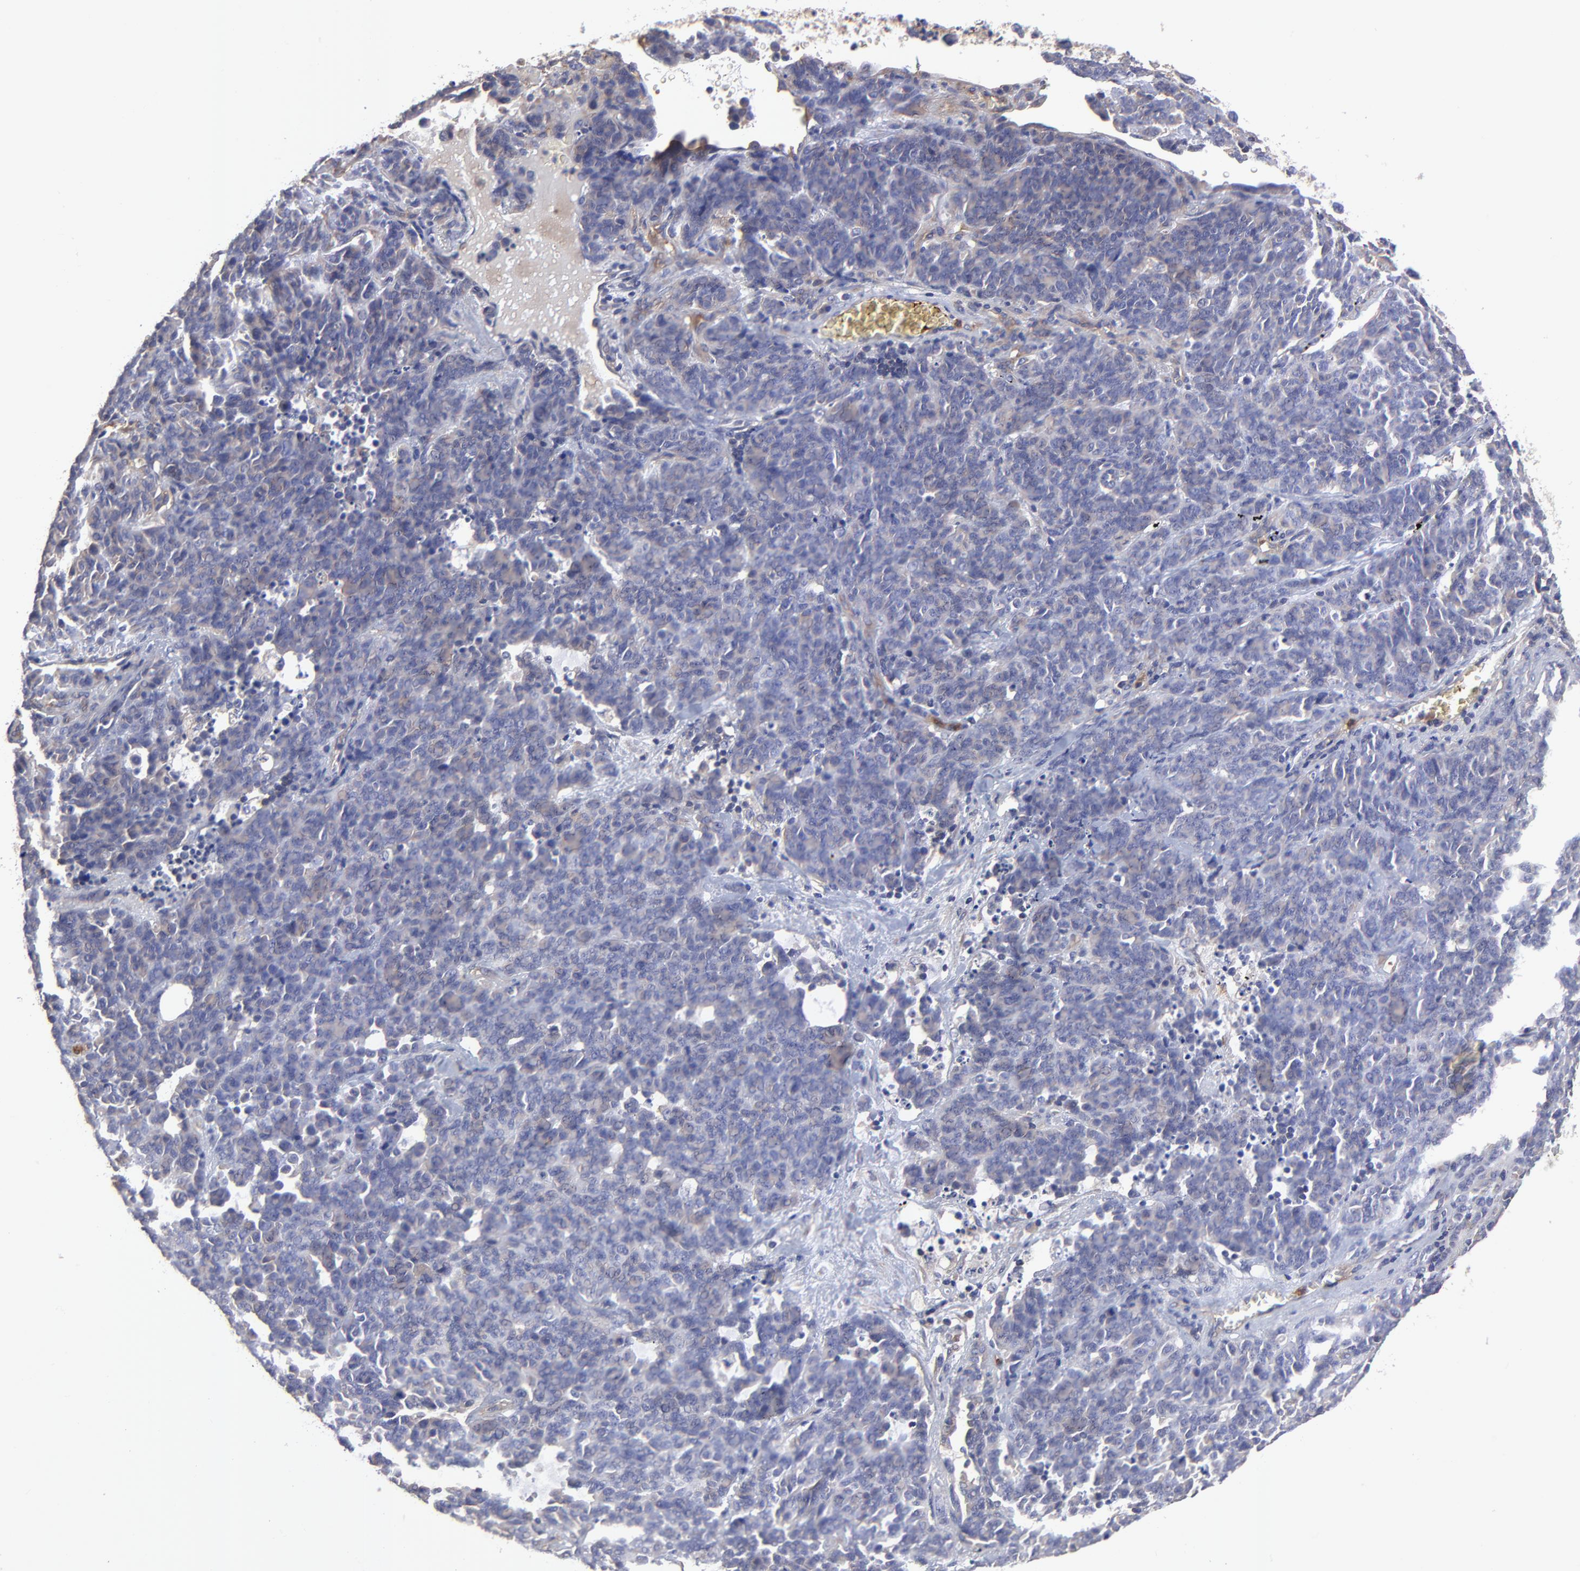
{"staining": {"intensity": "negative", "quantity": "none", "location": "none"}, "tissue": "lung cancer", "cell_type": "Tumor cells", "image_type": "cancer", "snomed": [{"axis": "morphology", "description": "Neoplasm, malignant, NOS"}, {"axis": "topography", "description": "Lung"}], "caption": "Tumor cells show no significant positivity in lung cancer. The staining is performed using DAB brown chromogen with nuclei counter-stained in using hematoxylin.", "gene": "ASB7", "patient": {"sex": "female", "age": 58}}